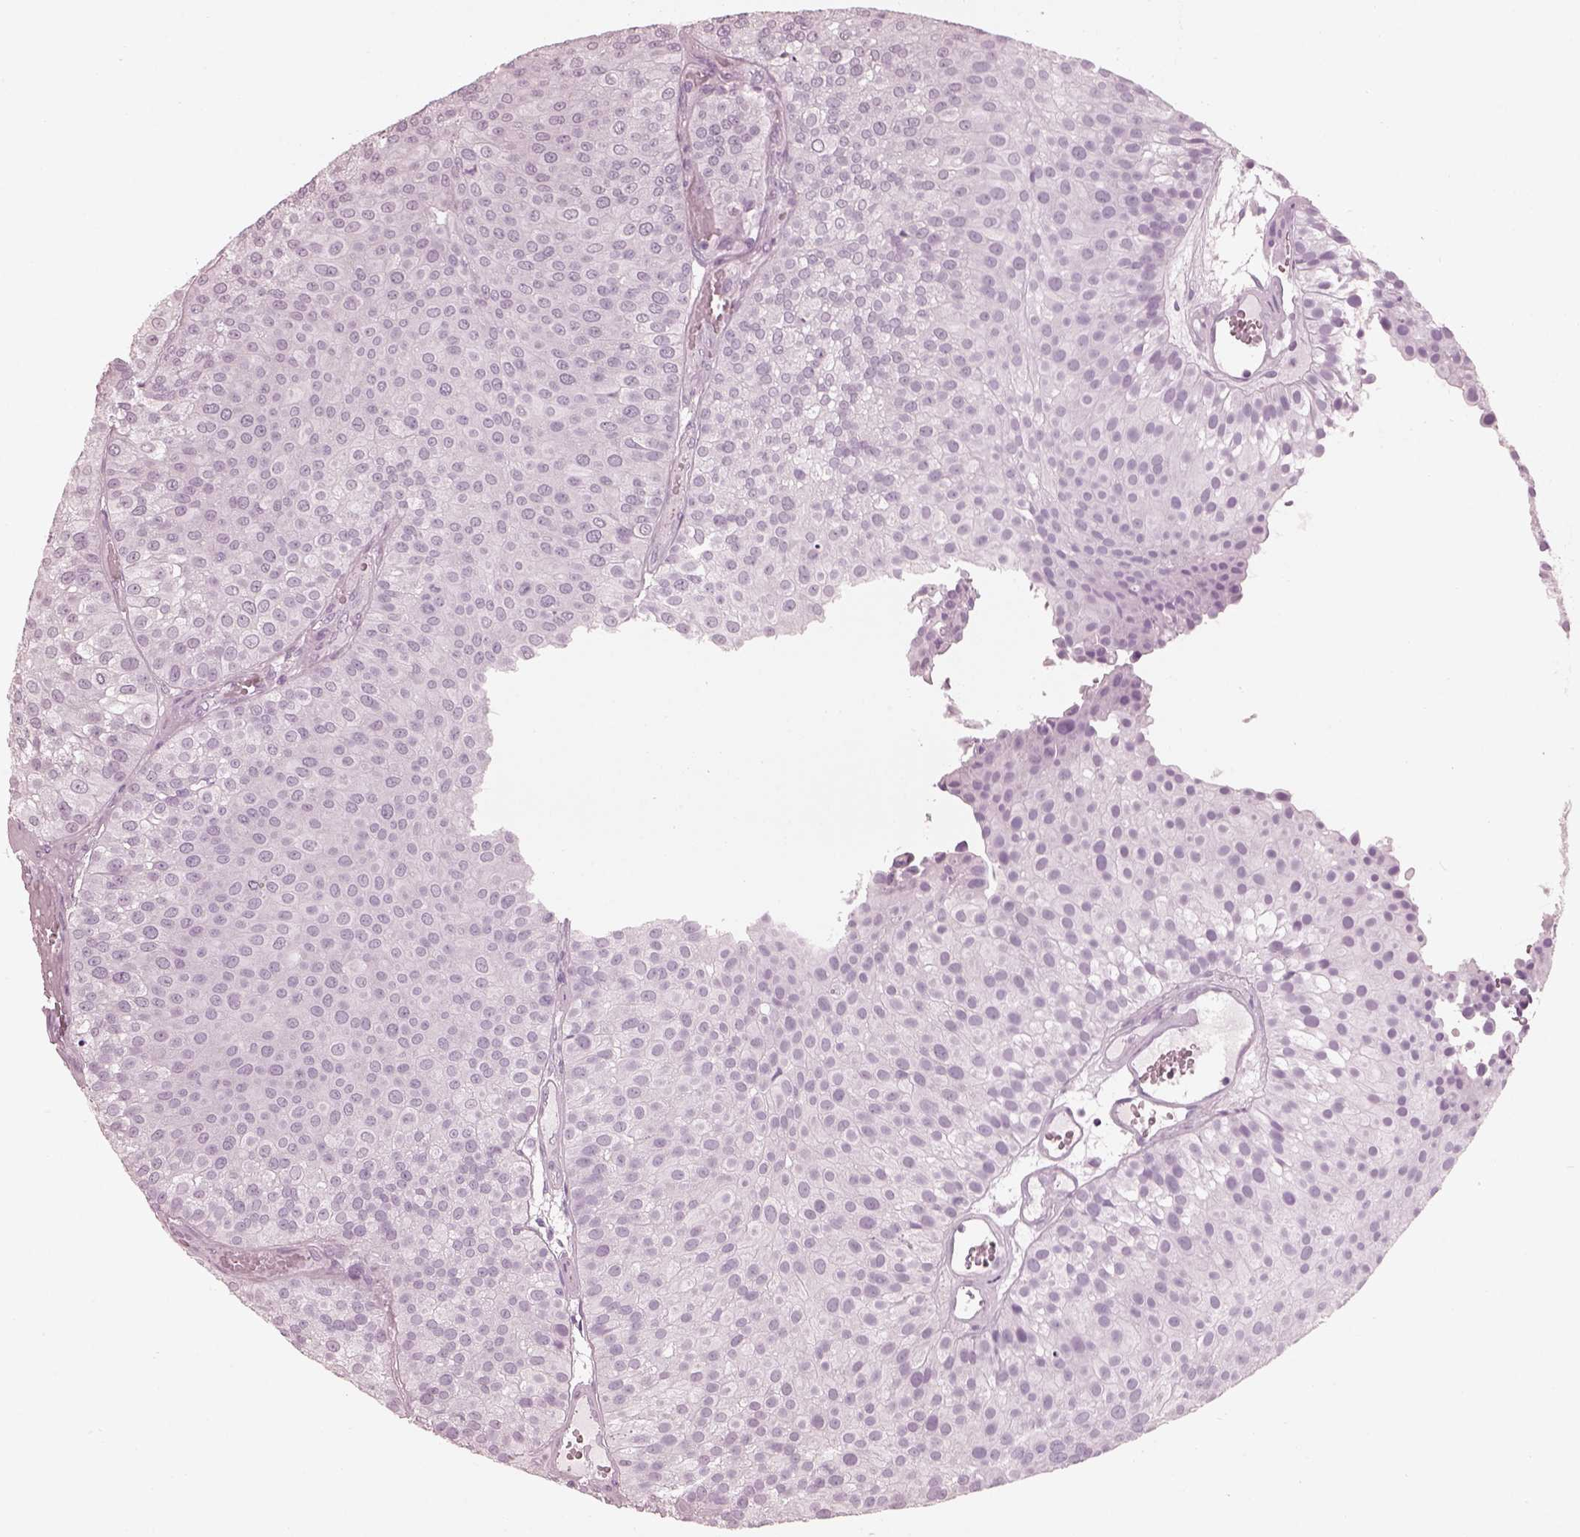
{"staining": {"intensity": "negative", "quantity": "none", "location": "none"}, "tissue": "urothelial cancer", "cell_type": "Tumor cells", "image_type": "cancer", "snomed": [{"axis": "morphology", "description": "Urothelial carcinoma, Low grade"}, {"axis": "topography", "description": "Urinary bladder"}], "caption": "Immunohistochemistry (IHC) image of neoplastic tissue: human low-grade urothelial carcinoma stained with DAB demonstrates no significant protein positivity in tumor cells.", "gene": "FABP9", "patient": {"sex": "female", "age": 87}}